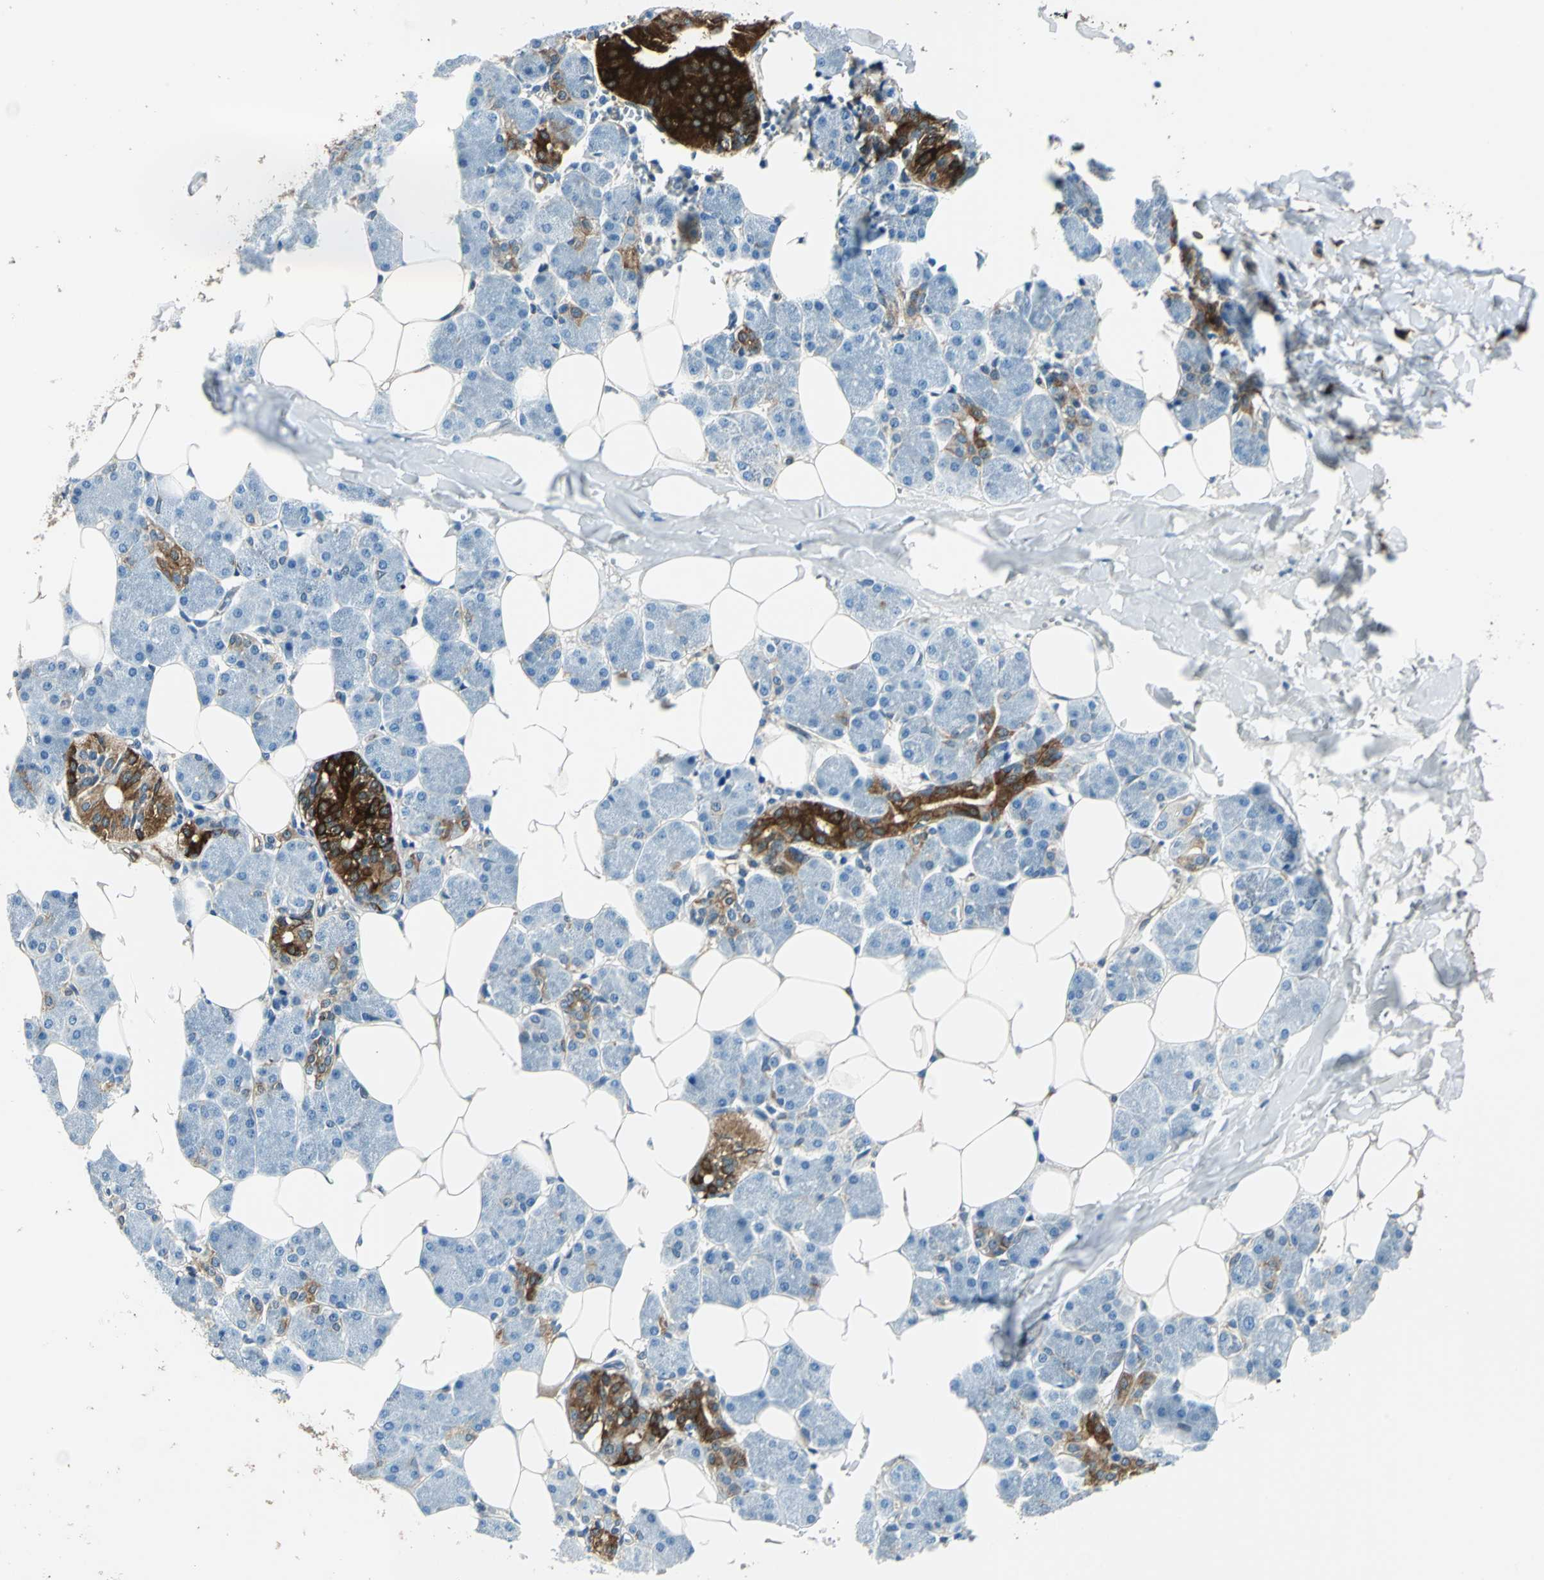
{"staining": {"intensity": "strong", "quantity": "<25%", "location": "cytoplasmic/membranous"}, "tissue": "salivary gland", "cell_type": "Glandular cells", "image_type": "normal", "snomed": [{"axis": "morphology", "description": "Normal tissue, NOS"}, {"axis": "morphology", "description": "Adenoma, NOS"}, {"axis": "topography", "description": "Salivary gland"}], "caption": "This histopathology image shows immunohistochemistry (IHC) staining of benign human salivary gland, with medium strong cytoplasmic/membranous staining in about <25% of glandular cells.", "gene": "HSPB1", "patient": {"sex": "female", "age": 32}}